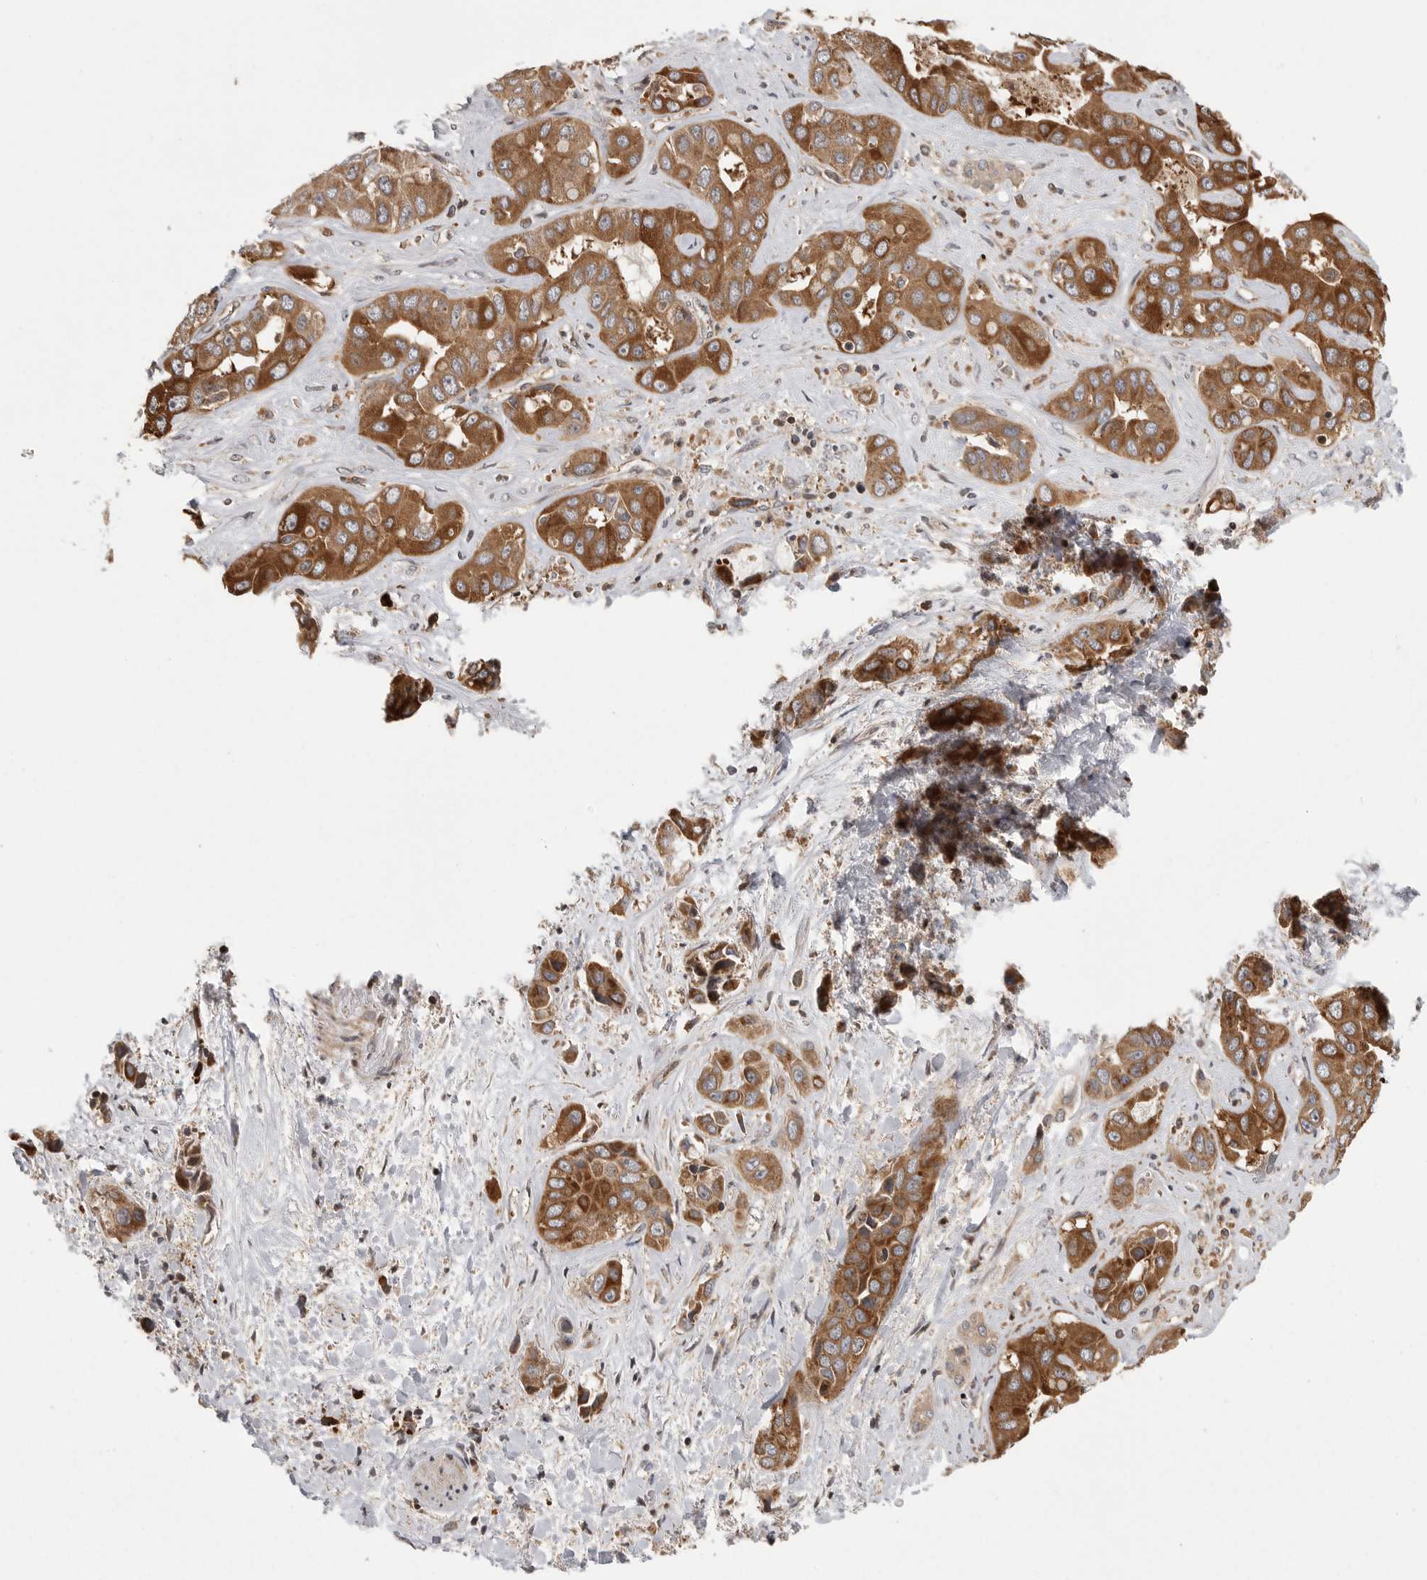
{"staining": {"intensity": "moderate", "quantity": ">75%", "location": "cytoplasmic/membranous"}, "tissue": "liver cancer", "cell_type": "Tumor cells", "image_type": "cancer", "snomed": [{"axis": "morphology", "description": "Cholangiocarcinoma"}, {"axis": "topography", "description": "Liver"}], "caption": "Immunohistochemical staining of liver cancer (cholangiocarcinoma) exhibits medium levels of moderate cytoplasmic/membranous protein positivity in about >75% of tumor cells.", "gene": "OXR1", "patient": {"sex": "female", "age": 52}}